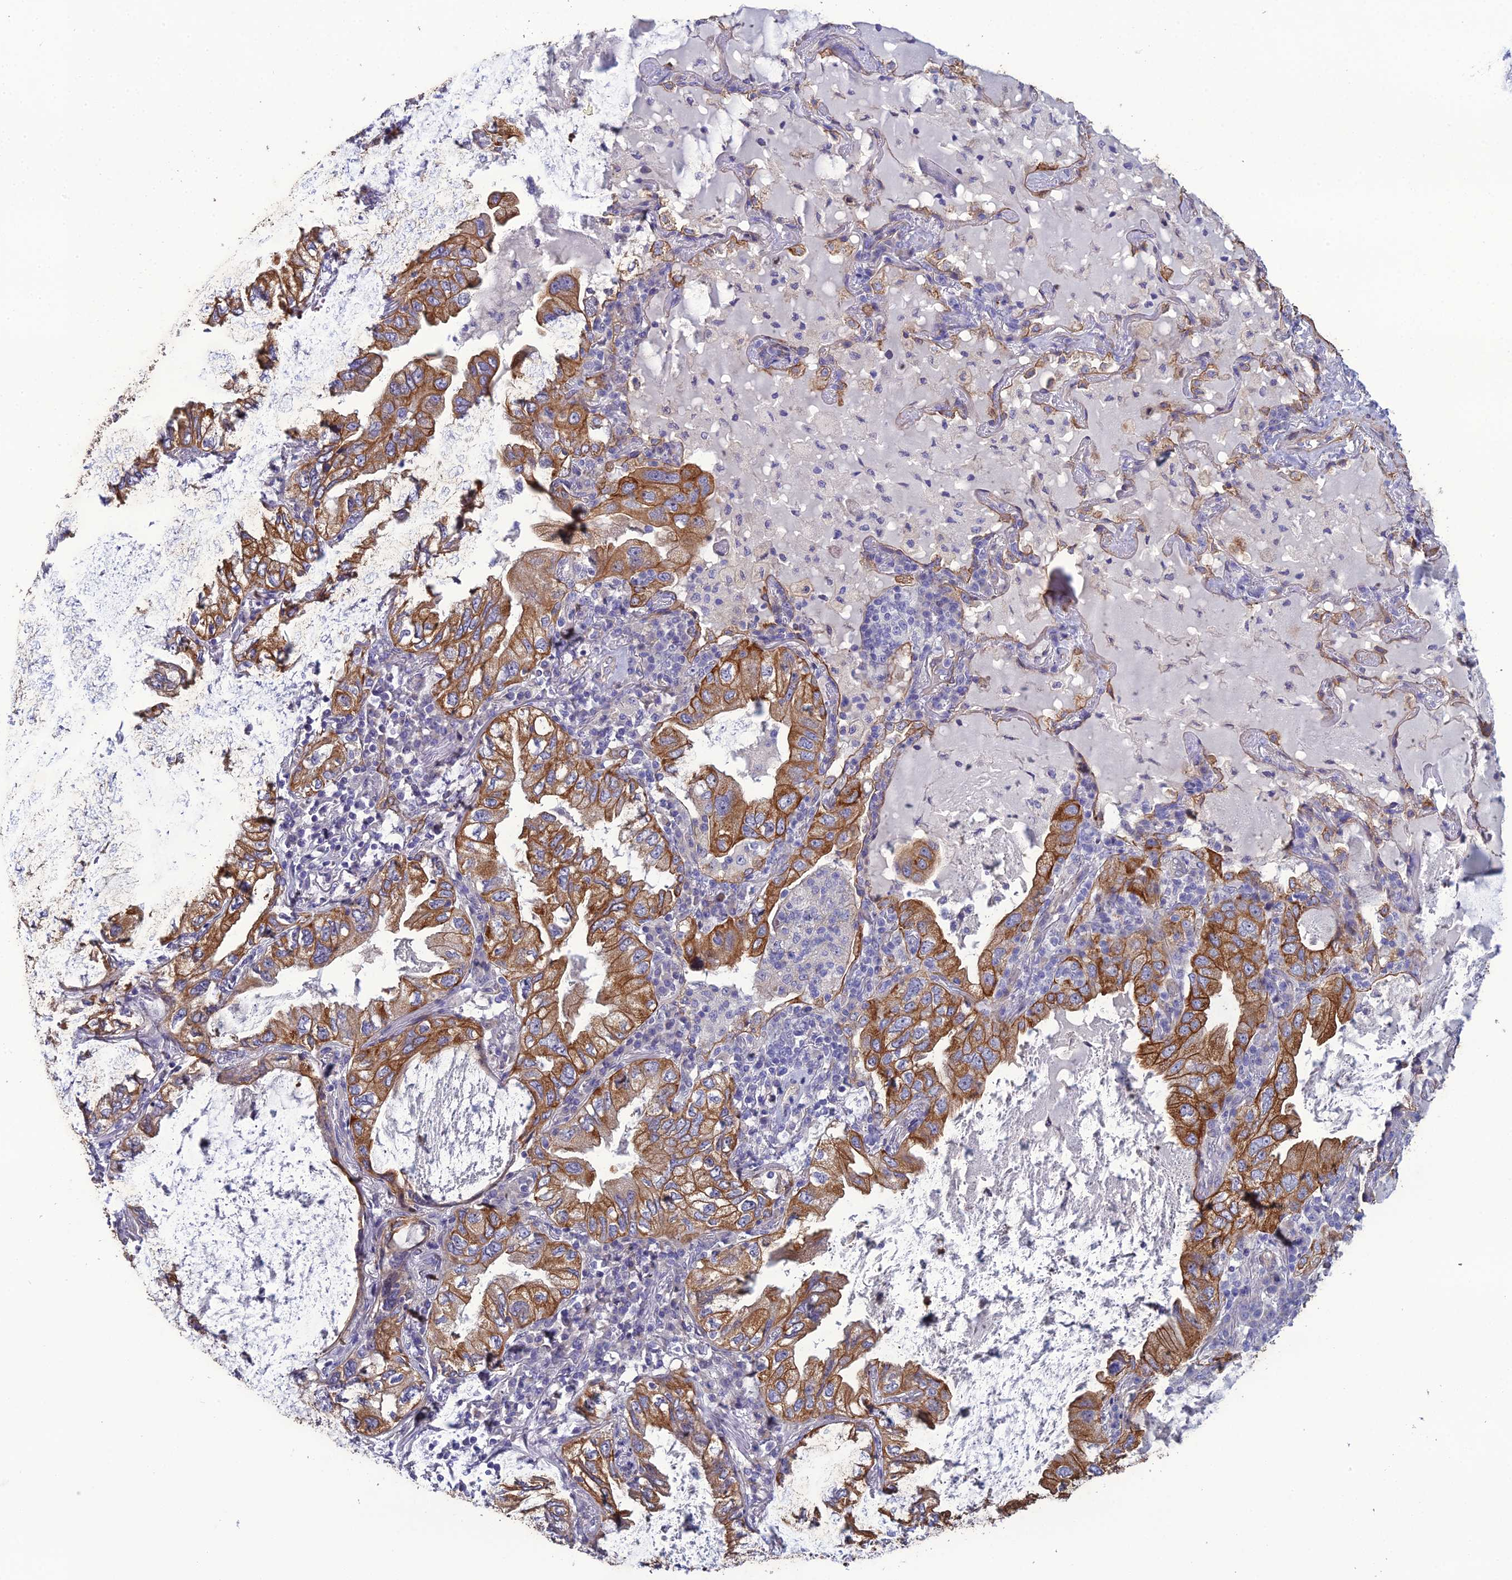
{"staining": {"intensity": "moderate", "quantity": ">75%", "location": "cytoplasmic/membranous"}, "tissue": "lung cancer", "cell_type": "Tumor cells", "image_type": "cancer", "snomed": [{"axis": "morphology", "description": "Adenocarcinoma, NOS"}, {"axis": "topography", "description": "Lung"}], "caption": "Protein expression analysis of adenocarcinoma (lung) displays moderate cytoplasmic/membranous staining in approximately >75% of tumor cells. The staining was performed using DAB to visualize the protein expression in brown, while the nuclei were stained in blue with hematoxylin (Magnification: 20x).", "gene": "LZTS2", "patient": {"sex": "female", "age": 69}}